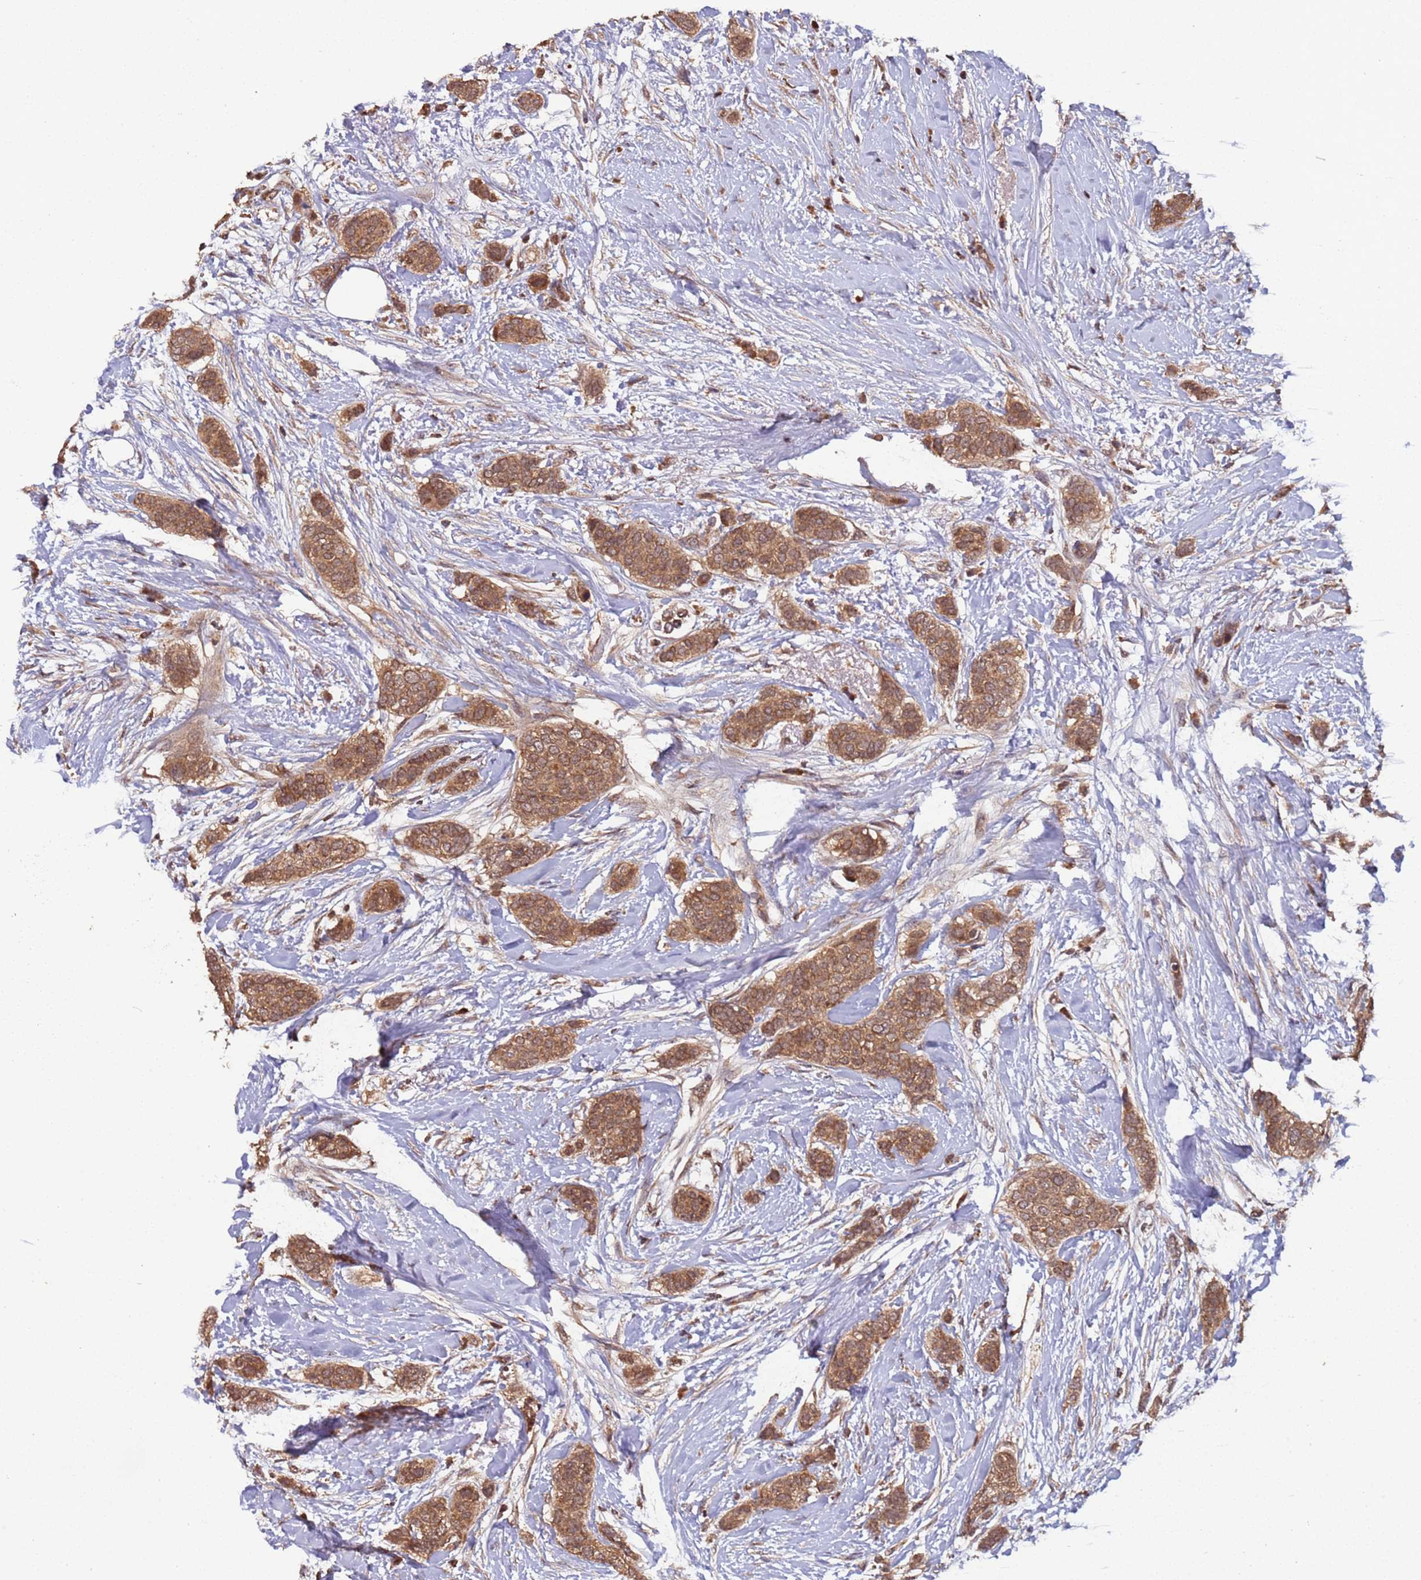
{"staining": {"intensity": "moderate", "quantity": ">75%", "location": "cytoplasmic/membranous"}, "tissue": "breast cancer", "cell_type": "Tumor cells", "image_type": "cancer", "snomed": [{"axis": "morphology", "description": "Duct carcinoma"}, {"axis": "topography", "description": "Breast"}], "caption": "A brown stain labels moderate cytoplasmic/membranous positivity of a protein in human breast invasive ductal carcinoma tumor cells.", "gene": "ERI1", "patient": {"sex": "female", "age": 72}}